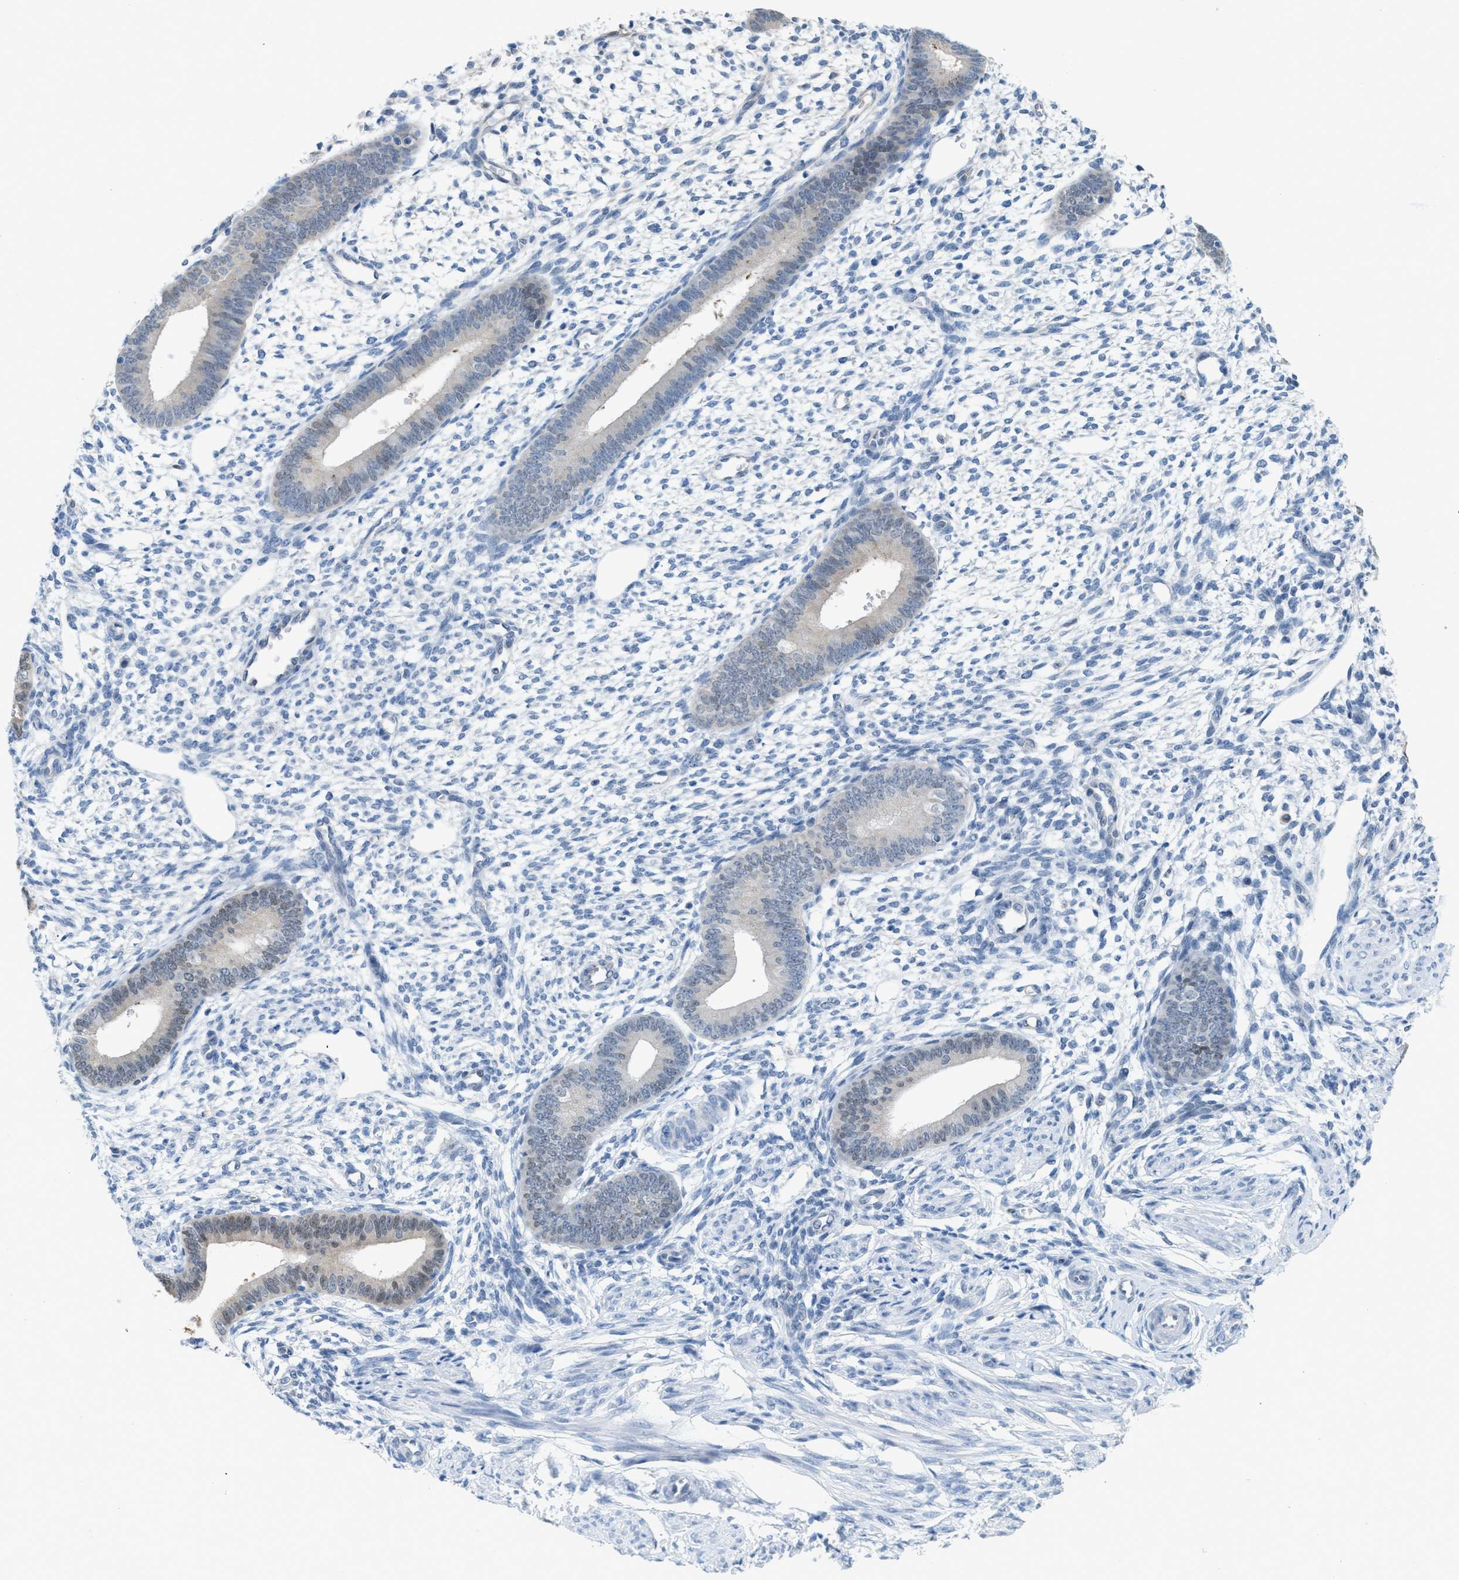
{"staining": {"intensity": "negative", "quantity": "none", "location": "none"}, "tissue": "endometrium", "cell_type": "Cells in endometrial stroma", "image_type": "normal", "snomed": [{"axis": "morphology", "description": "Normal tissue, NOS"}, {"axis": "topography", "description": "Endometrium"}], "caption": "Protein analysis of benign endometrium reveals no significant positivity in cells in endometrial stroma.", "gene": "PPM1D", "patient": {"sex": "female", "age": 46}}